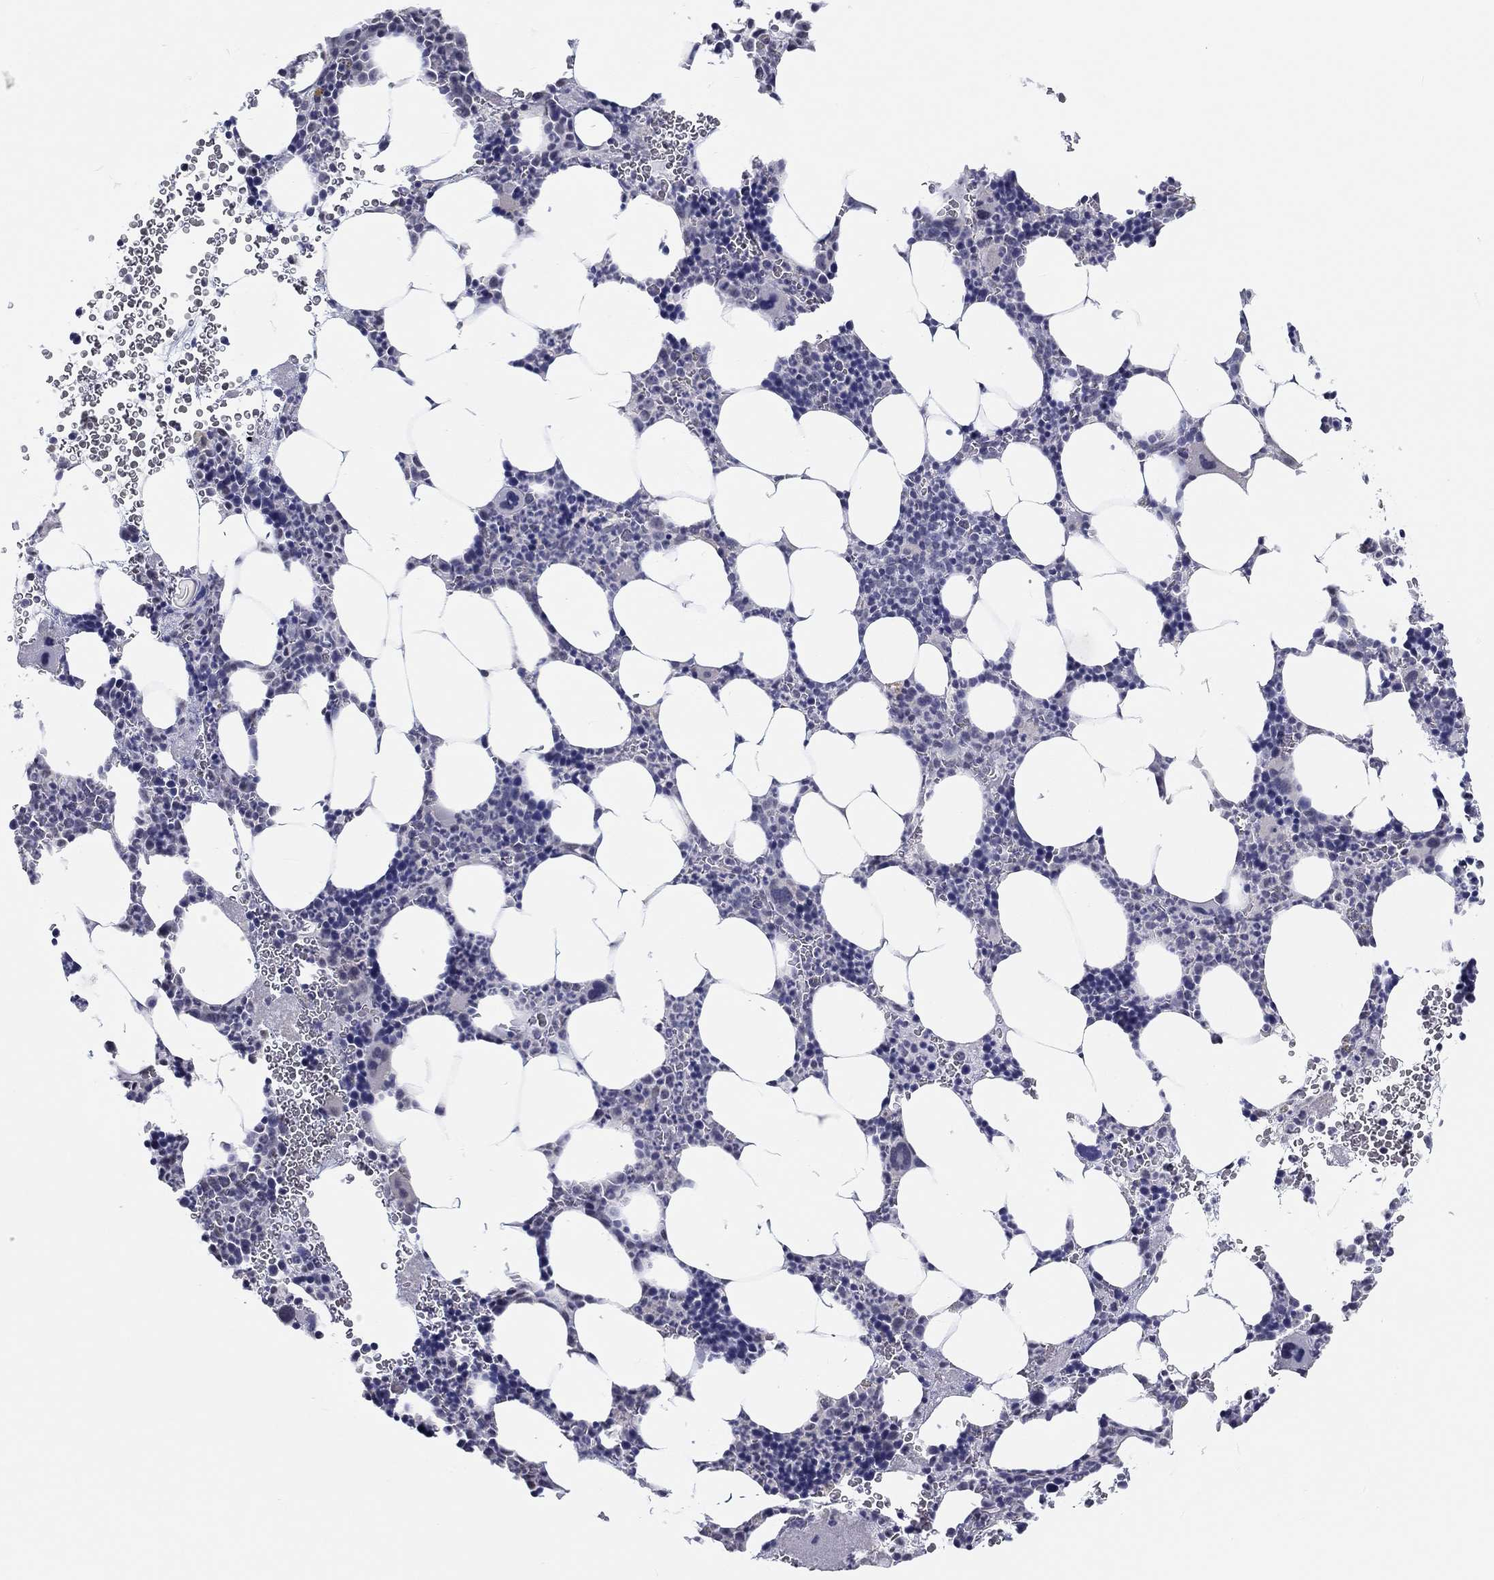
{"staining": {"intensity": "negative", "quantity": "none", "location": "none"}, "tissue": "bone marrow", "cell_type": "Hematopoietic cells", "image_type": "normal", "snomed": [{"axis": "morphology", "description": "Normal tissue, NOS"}, {"axis": "topography", "description": "Bone marrow"}], "caption": "Immunohistochemistry histopathology image of benign bone marrow stained for a protein (brown), which demonstrates no expression in hematopoietic cells.", "gene": "CRYGD", "patient": {"sex": "male", "age": 44}}